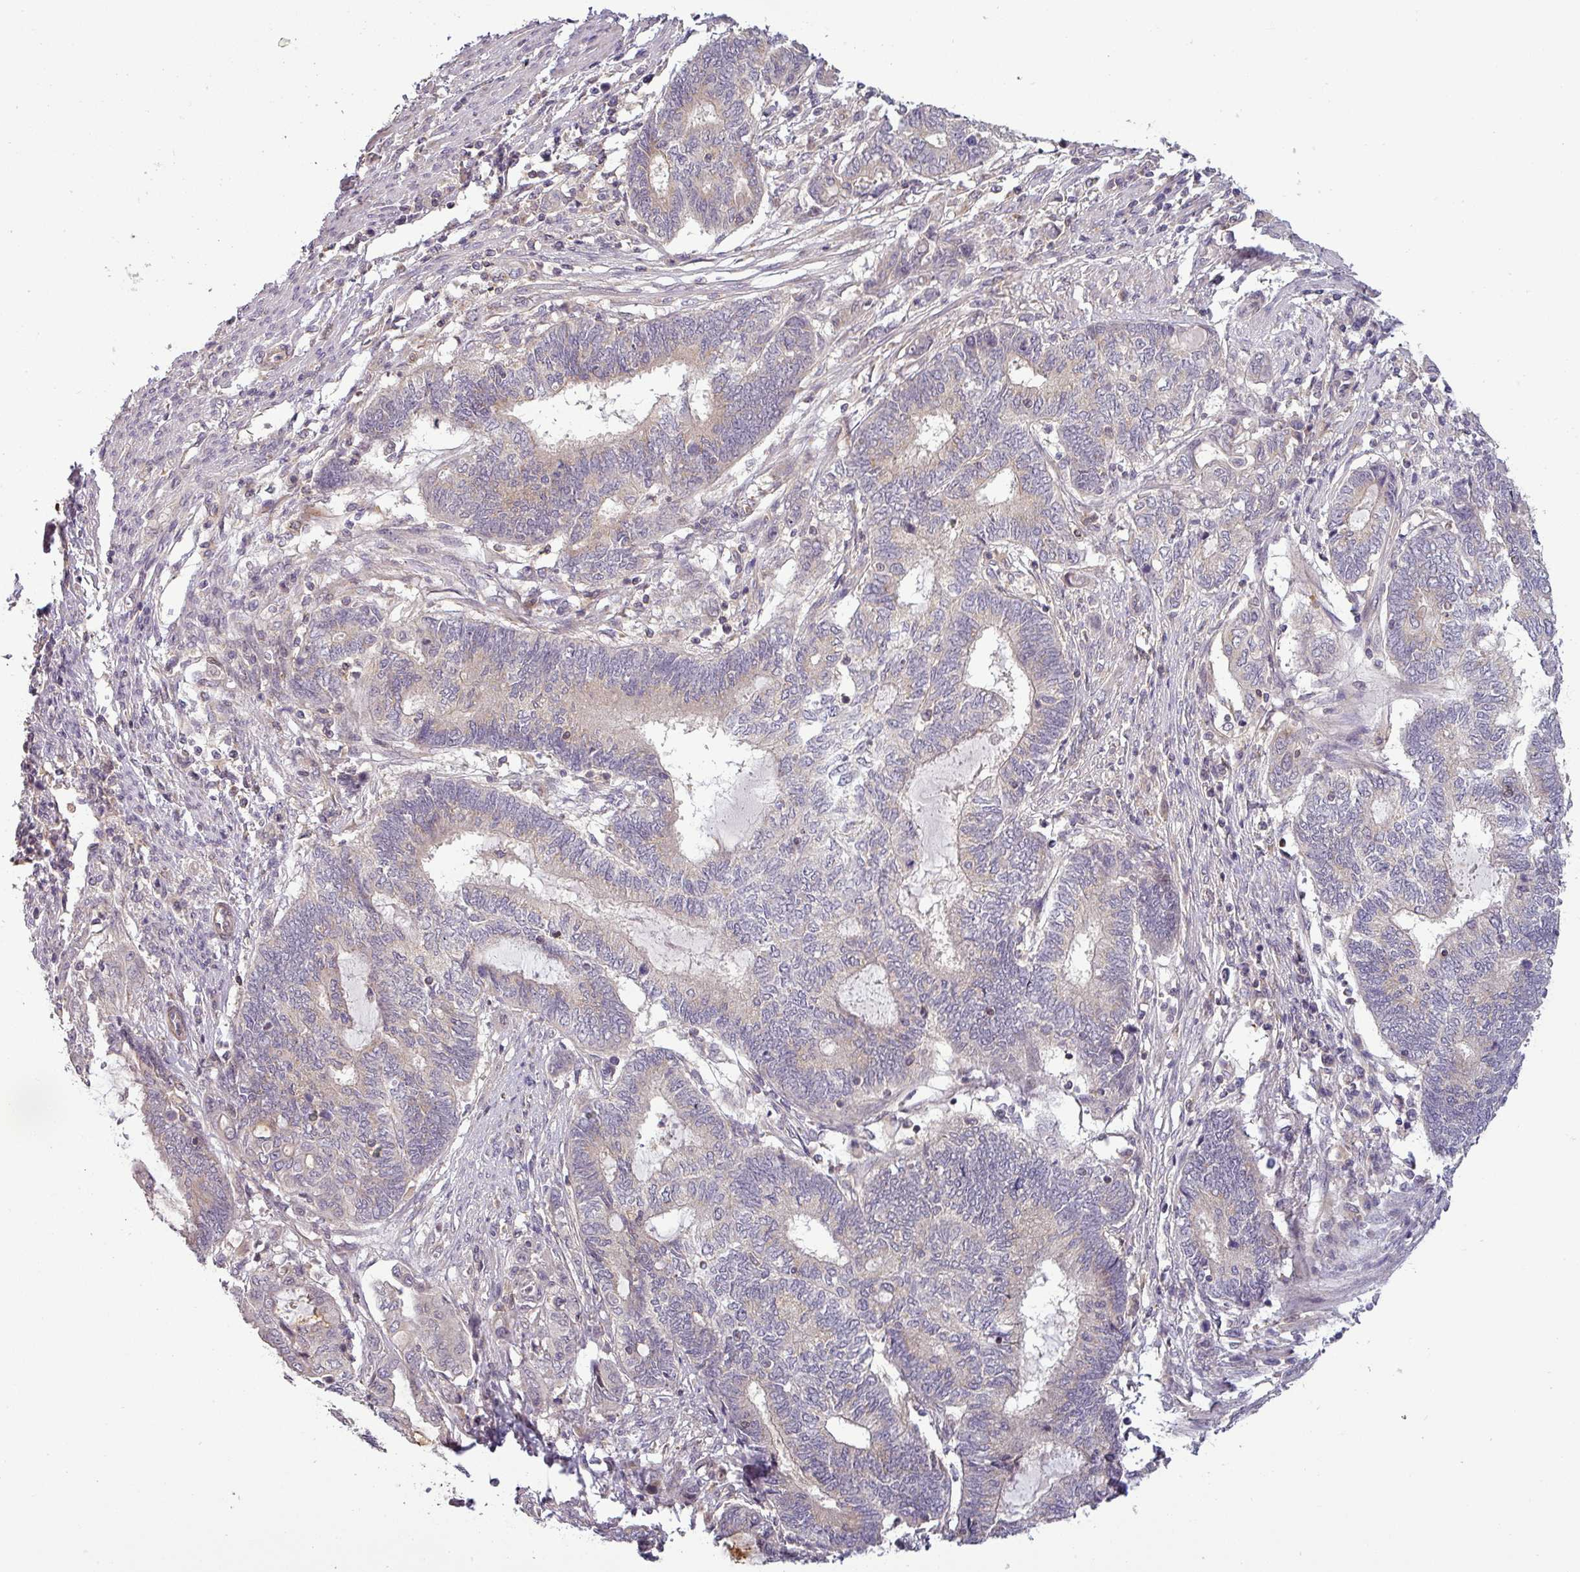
{"staining": {"intensity": "weak", "quantity": "<25%", "location": "cytoplasmic/membranous"}, "tissue": "endometrial cancer", "cell_type": "Tumor cells", "image_type": "cancer", "snomed": [{"axis": "morphology", "description": "Adenocarcinoma, NOS"}, {"axis": "topography", "description": "Uterus"}, {"axis": "topography", "description": "Endometrium"}], "caption": "Immunohistochemistry (IHC) of adenocarcinoma (endometrial) reveals no staining in tumor cells.", "gene": "NIN", "patient": {"sex": "female", "age": 70}}